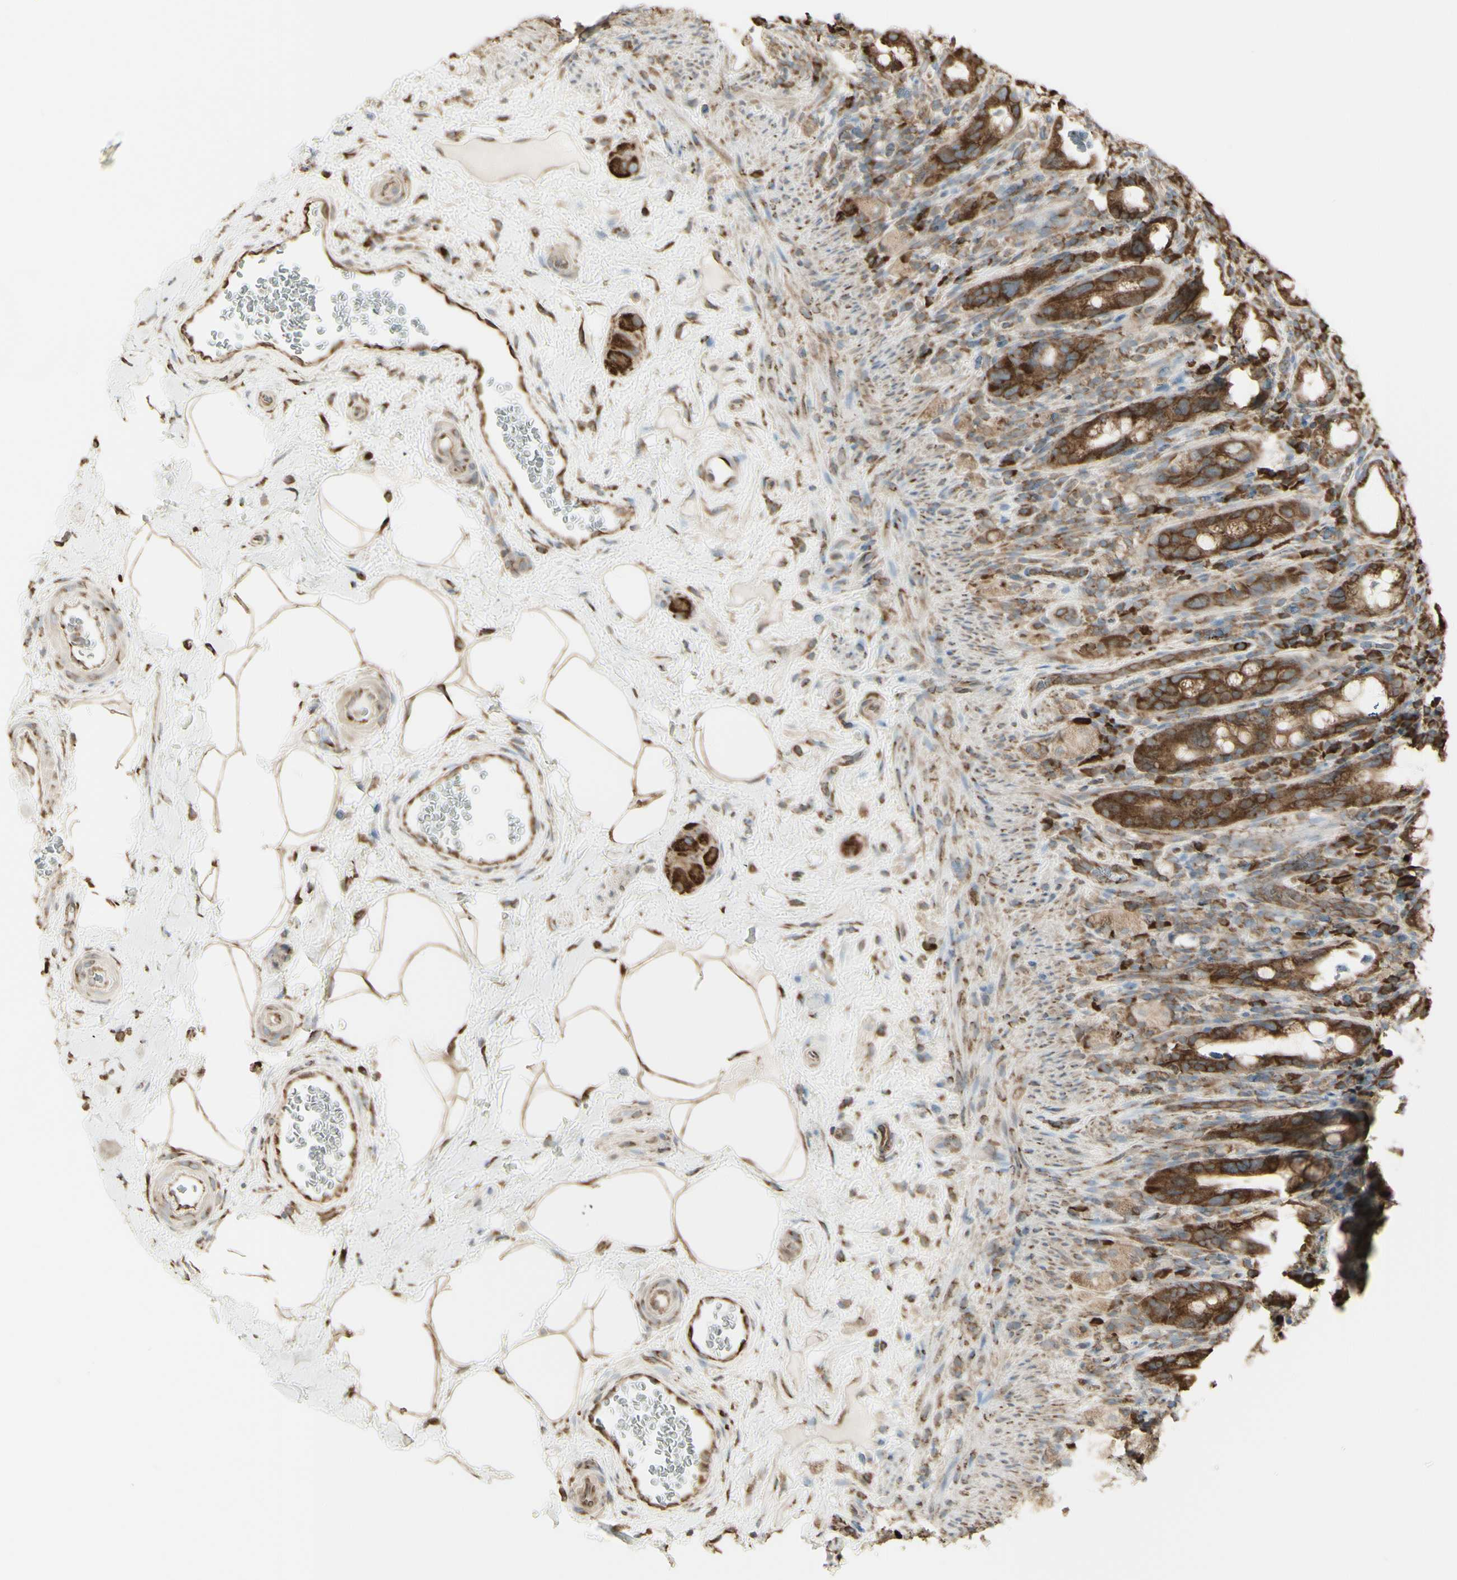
{"staining": {"intensity": "moderate", "quantity": ">75%", "location": "cytoplasmic/membranous"}, "tissue": "rectum", "cell_type": "Glandular cells", "image_type": "normal", "snomed": [{"axis": "morphology", "description": "Normal tissue, NOS"}, {"axis": "topography", "description": "Rectum"}], "caption": "Protein staining shows moderate cytoplasmic/membranous staining in approximately >75% of glandular cells in benign rectum. Immunohistochemistry (ihc) stains the protein in brown and the nuclei are stained blue.", "gene": "EEF1B2", "patient": {"sex": "male", "age": 44}}